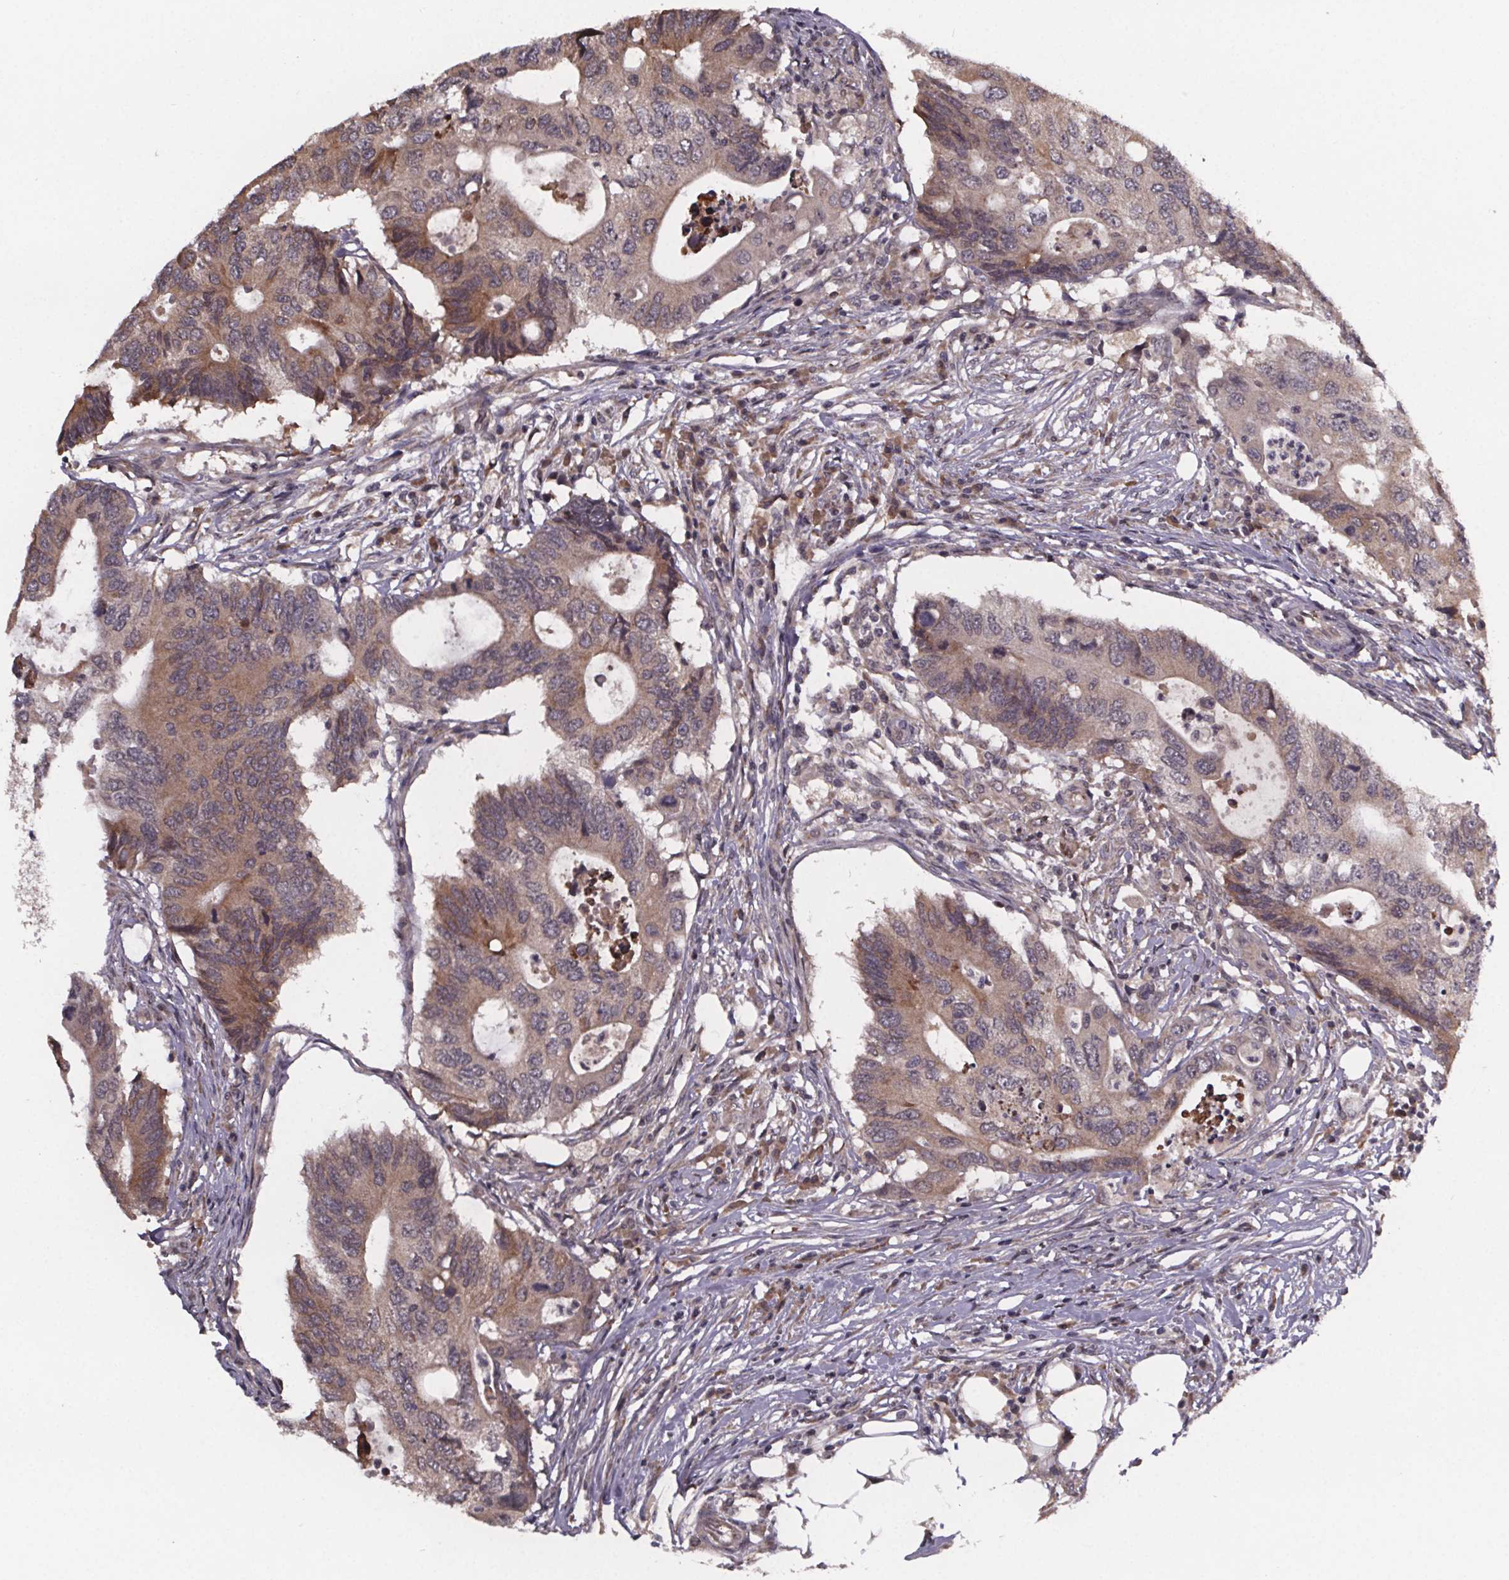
{"staining": {"intensity": "moderate", "quantity": ">75%", "location": "cytoplasmic/membranous"}, "tissue": "colorectal cancer", "cell_type": "Tumor cells", "image_type": "cancer", "snomed": [{"axis": "morphology", "description": "Adenocarcinoma, NOS"}, {"axis": "topography", "description": "Colon"}], "caption": "Immunohistochemical staining of adenocarcinoma (colorectal) displays moderate cytoplasmic/membranous protein staining in approximately >75% of tumor cells. Nuclei are stained in blue.", "gene": "SAT1", "patient": {"sex": "male", "age": 71}}